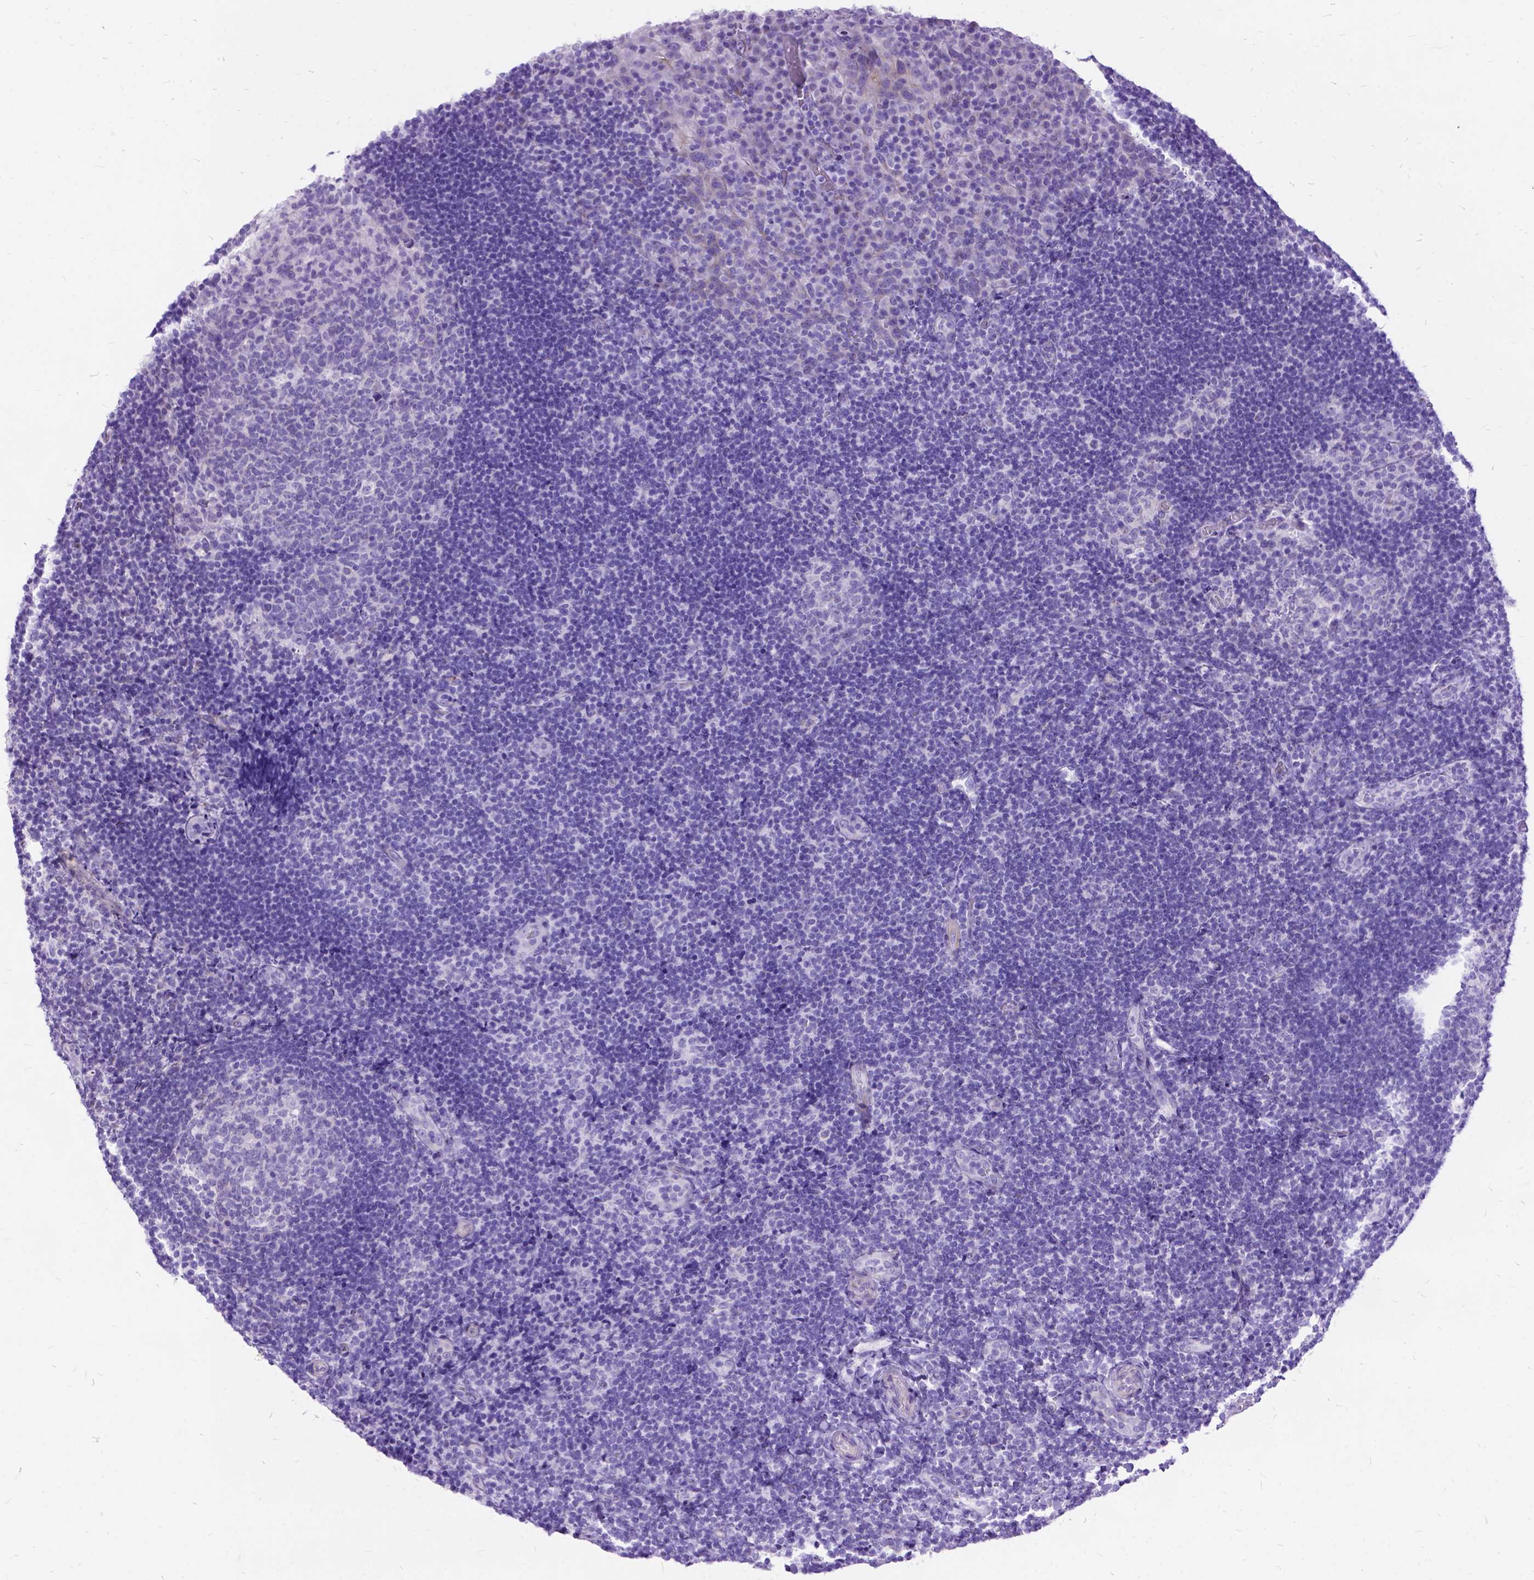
{"staining": {"intensity": "negative", "quantity": "none", "location": "none"}, "tissue": "tonsil", "cell_type": "Germinal center cells", "image_type": "normal", "snomed": [{"axis": "morphology", "description": "Normal tissue, NOS"}, {"axis": "topography", "description": "Tonsil"}], "caption": "Immunohistochemistry (IHC) image of benign human tonsil stained for a protein (brown), which displays no staining in germinal center cells.", "gene": "DNAH2", "patient": {"sex": "male", "age": 17}}